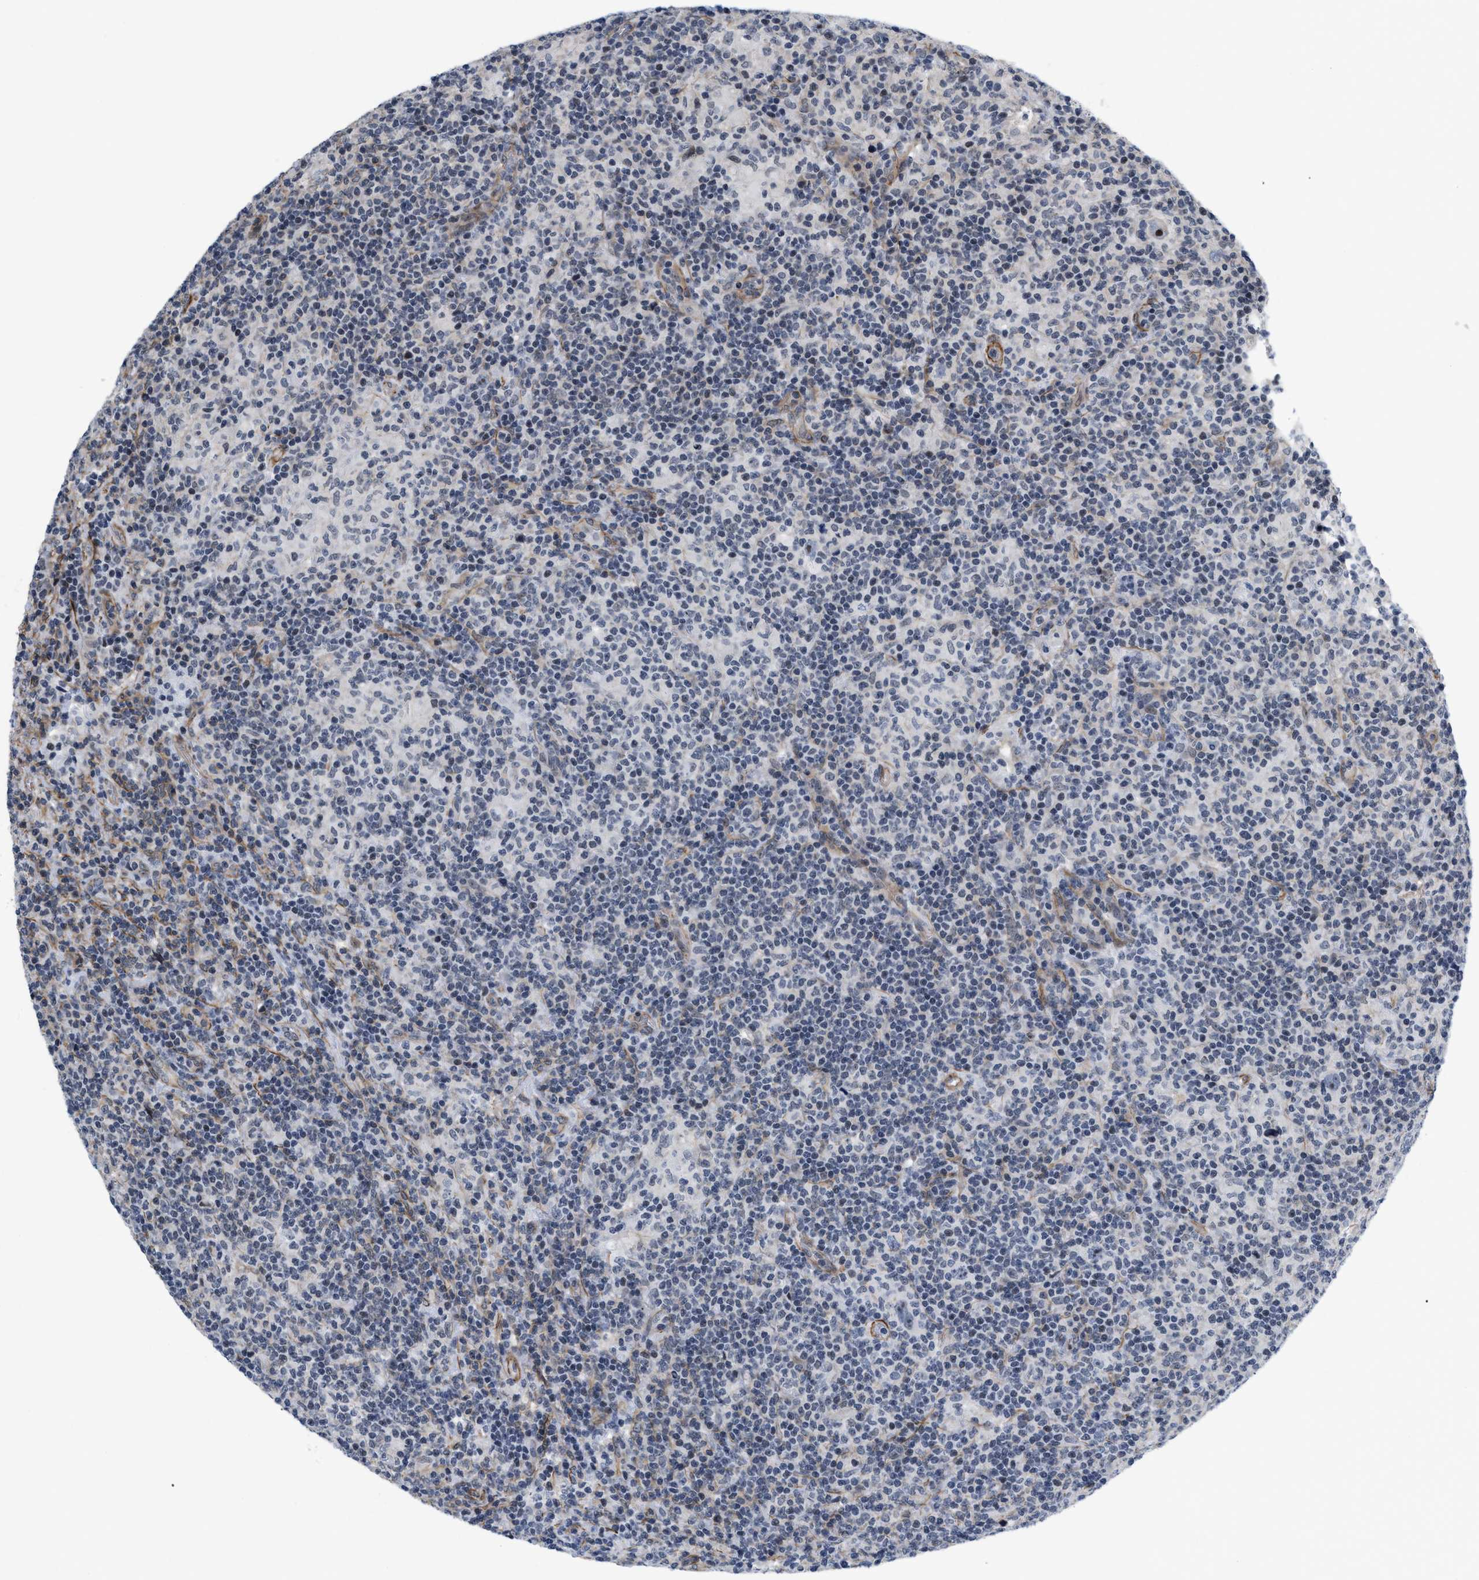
{"staining": {"intensity": "negative", "quantity": "none", "location": "none"}, "tissue": "lymphoma", "cell_type": "Tumor cells", "image_type": "cancer", "snomed": [{"axis": "morphology", "description": "Hodgkin's disease, NOS"}, {"axis": "topography", "description": "Lymph node"}], "caption": "The histopathology image displays no staining of tumor cells in Hodgkin's disease. The staining was performed using DAB (3,3'-diaminobenzidine) to visualize the protein expression in brown, while the nuclei were stained in blue with hematoxylin (Magnification: 20x).", "gene": "GPRASP2", "patient": {"sex": "male", "age": 70}}